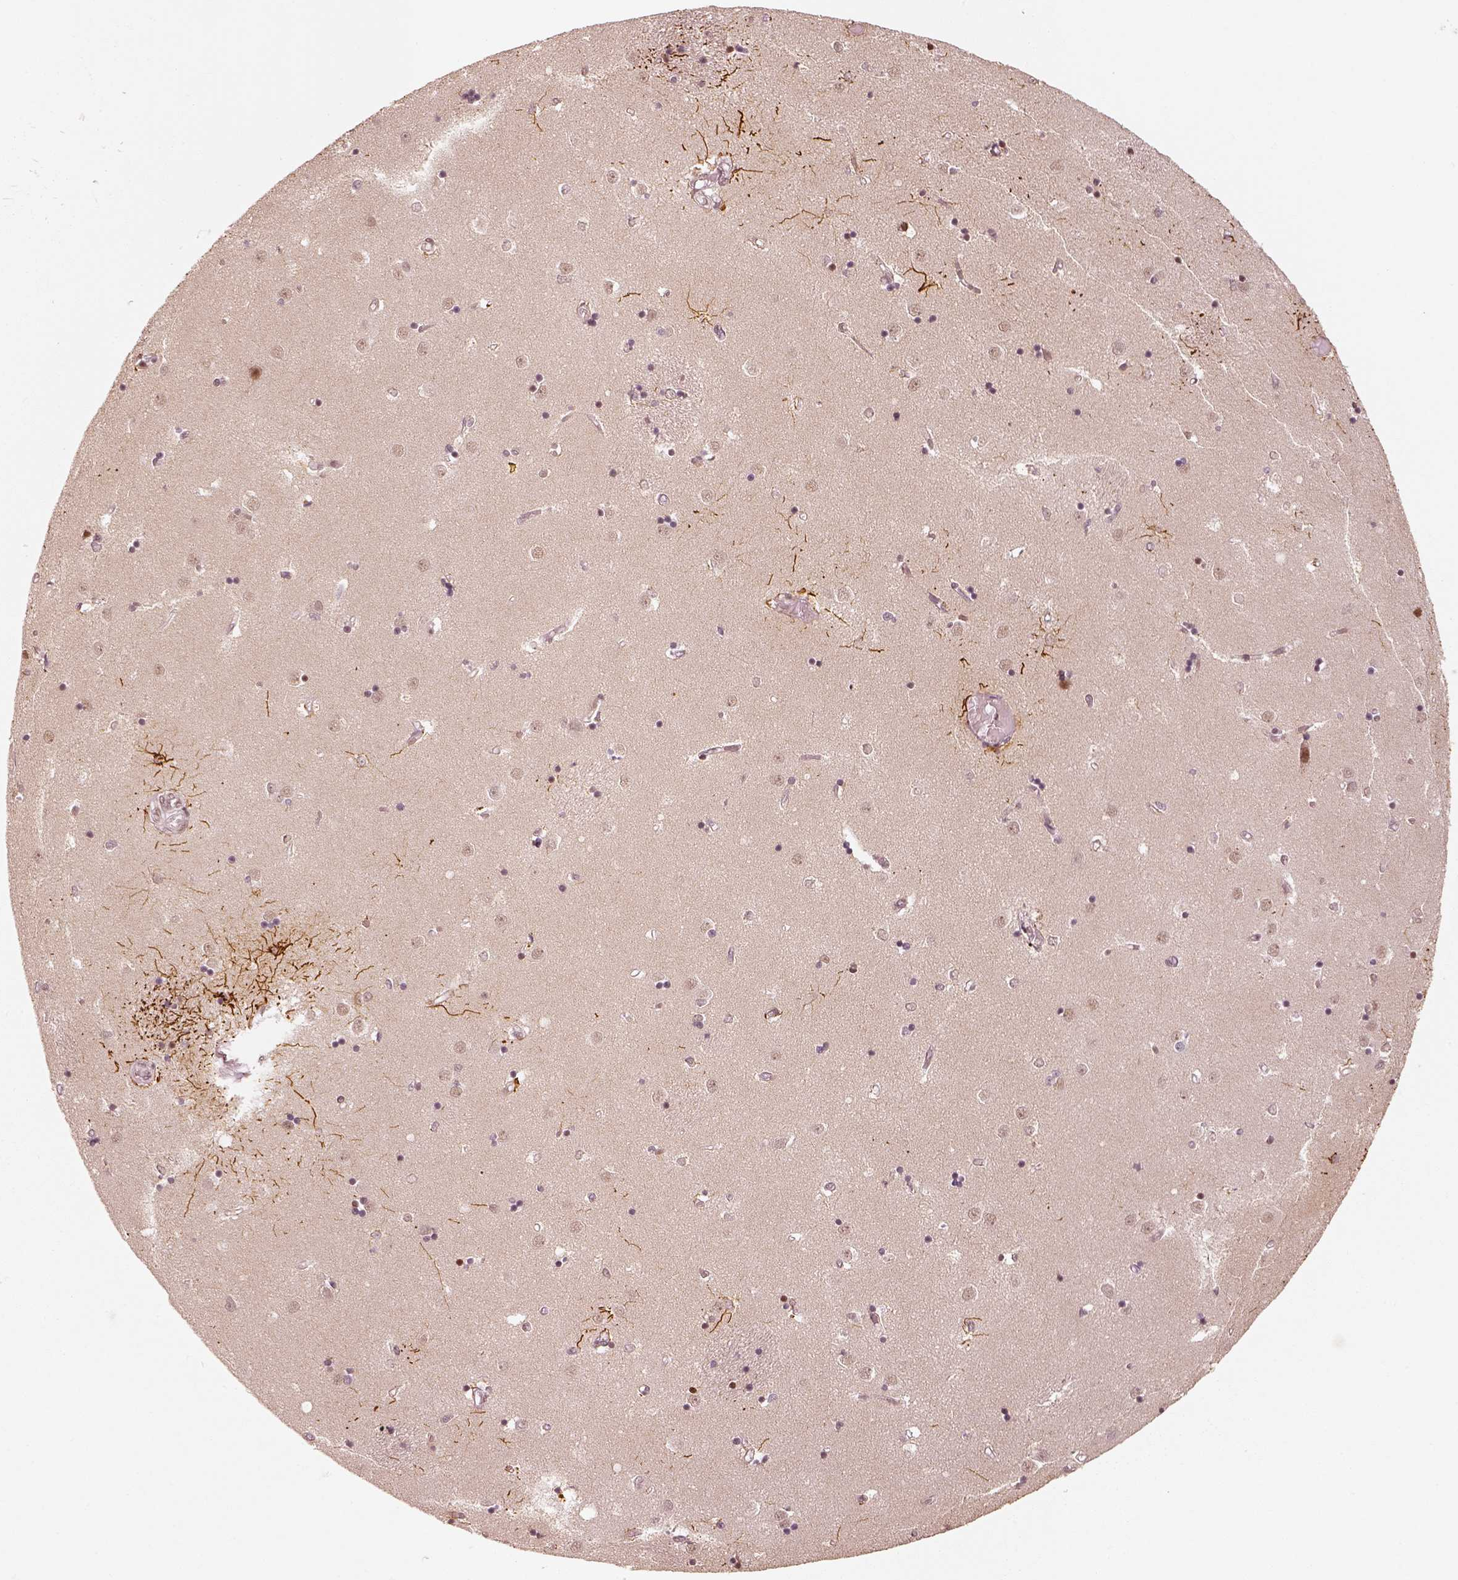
{"staining": {"intensity": "negative", "quantity": "none", "location": "none"}, "tissue": "caudate", "cell_type": "Glial cells", "image_type": "normal", "snomed": [{"axis": "morphology", "description": "Normal tissue, NOS"}, {"axis": "topography", "description": "Lateral ventricle wall"}], "caption": "Protein analysis of unremarkable caudate shows no significant staining in glial cells.", "gene": "GMEB2", "patient": {"sex": "male", "age": 54}}